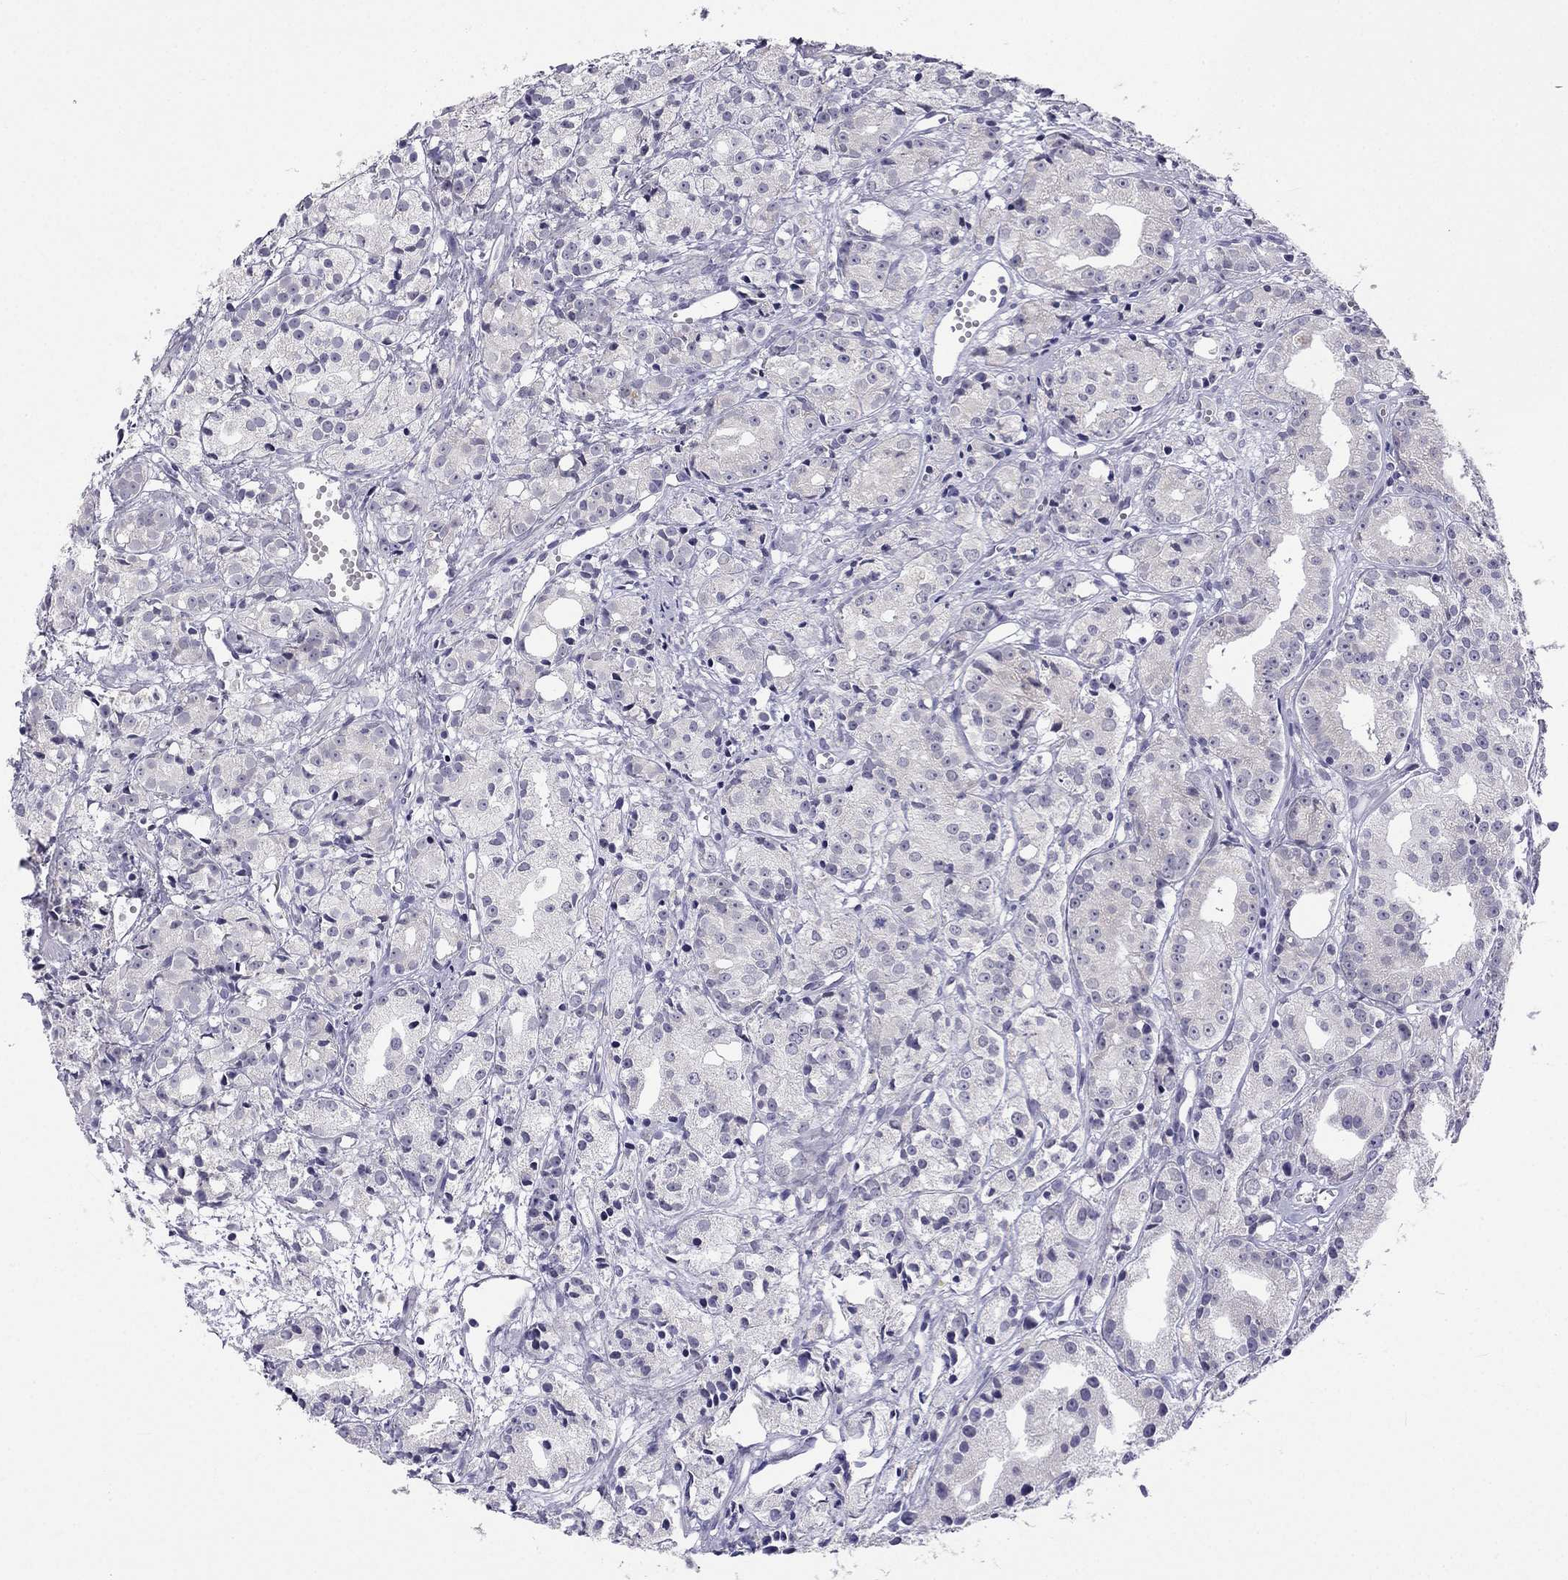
{"staining": {"intensity": "negative", "quantity": "none", "location": "none"}, "tissue": "prostate cancer", "cell_type": "Tumor cells", "image_type": "cancer", "snomed": [{"axis": "morphology", "description": "Adenocarcinoma, Medium grade"}, {"axis": "topography", "description": "Prostate"}], "caption": "Prostate cancer stained for a protein using immunohistochemistry (IHC) displays no positivity tumor cells.", "gene": "C5orf49", "patient": {"sex": "male", "age": 74}}